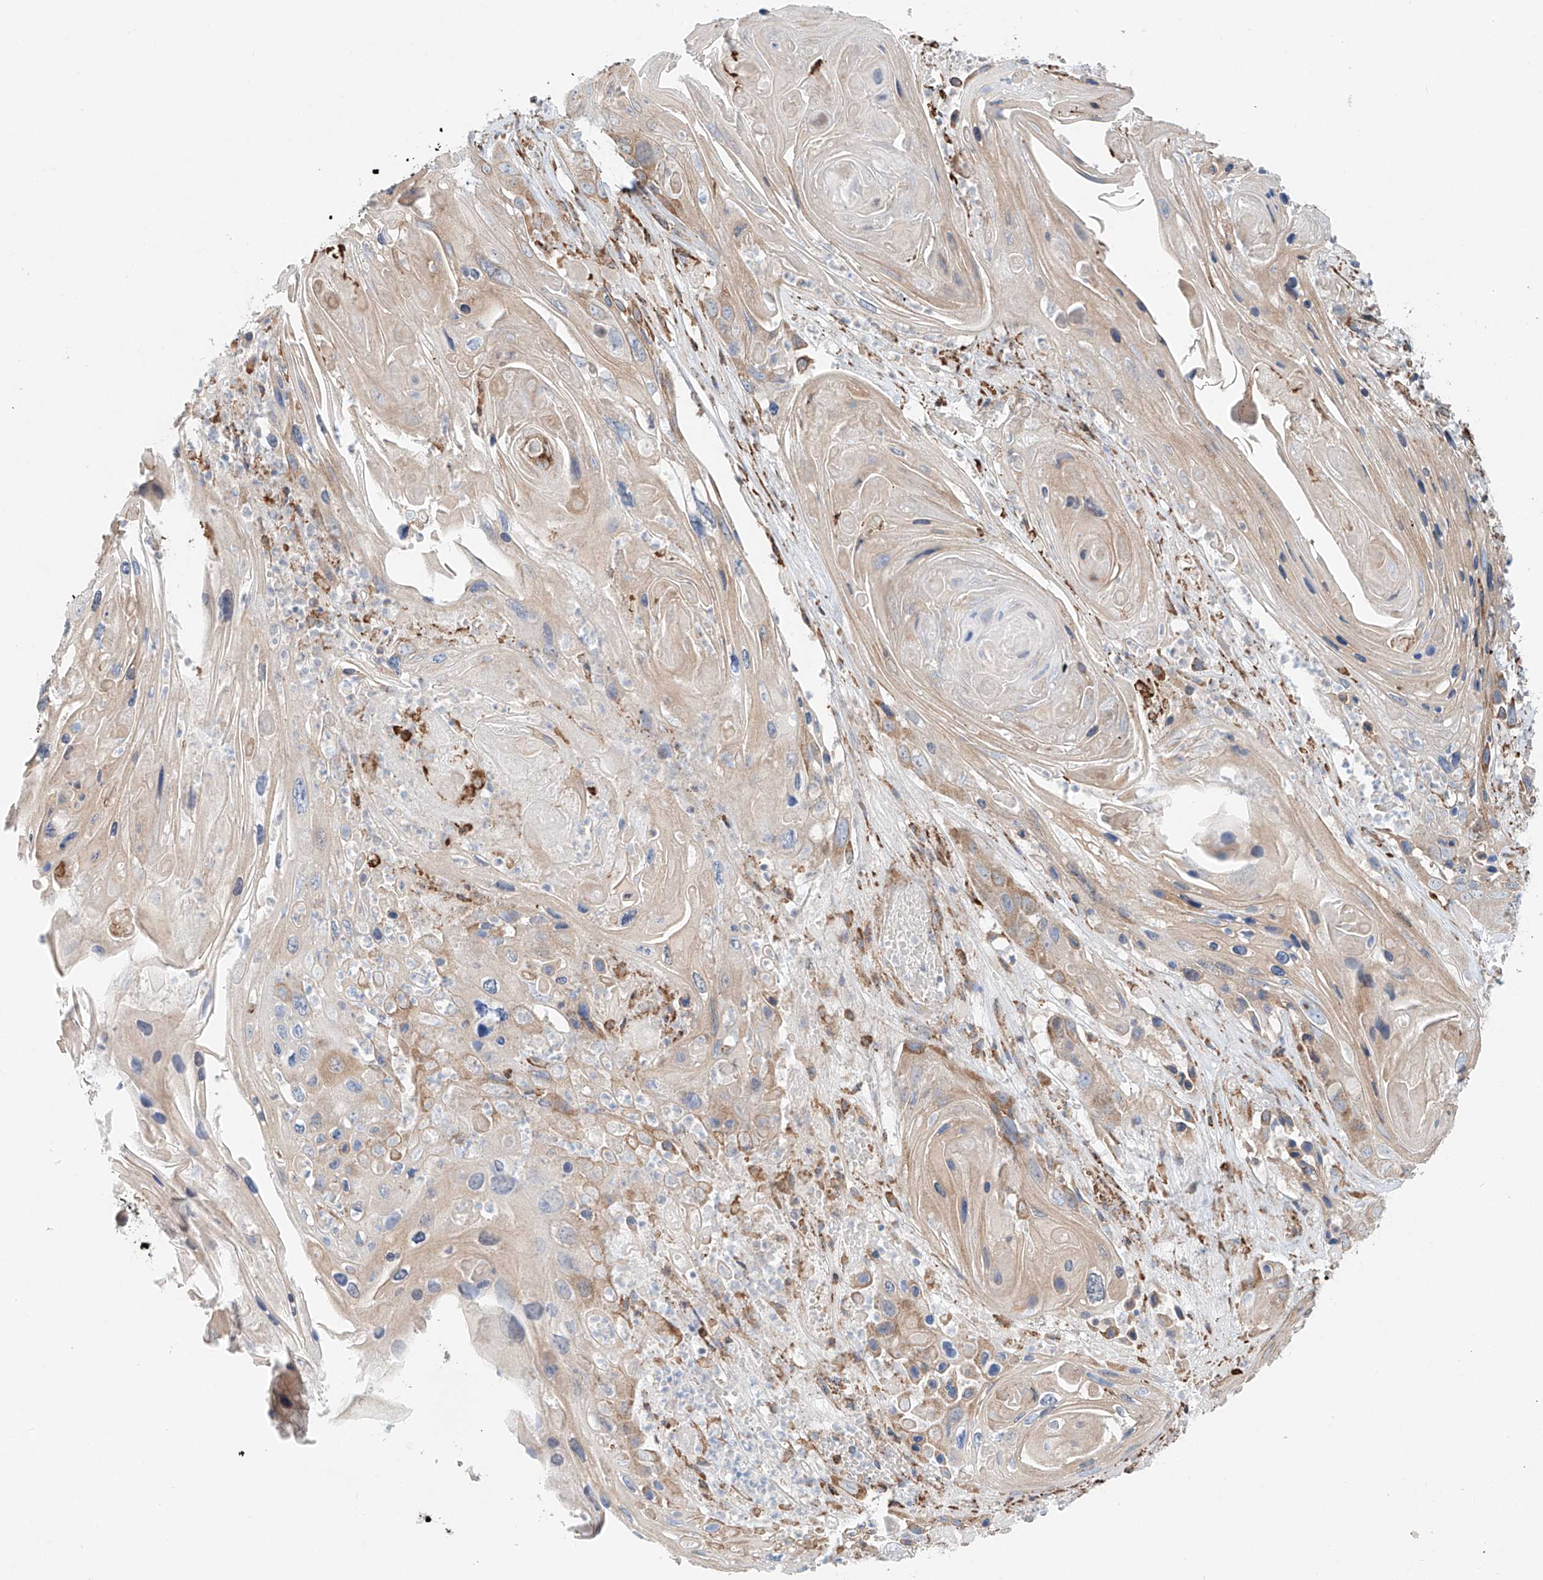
{"staining": {"intensity": "weak", "quantity": "<25%", "location": "cytoplasmic/membranous"}, "tissue": "skin cancer", "cell_type": "Tumor cells", "image_type": "cancer", "snomed": [{"axis": "morphology", "description": "Squamous cell carcinoma, NOS"}, {"axis": "topography", "description": "Skin"}], "caption": "DAB (3,3'-diaminobenzidine) immunohistochemical staining of skin cancer exhibits no significant positivity in tumor cells.", "gene": "EIPR1", "patient": {"sex": "male", "age": 55}}